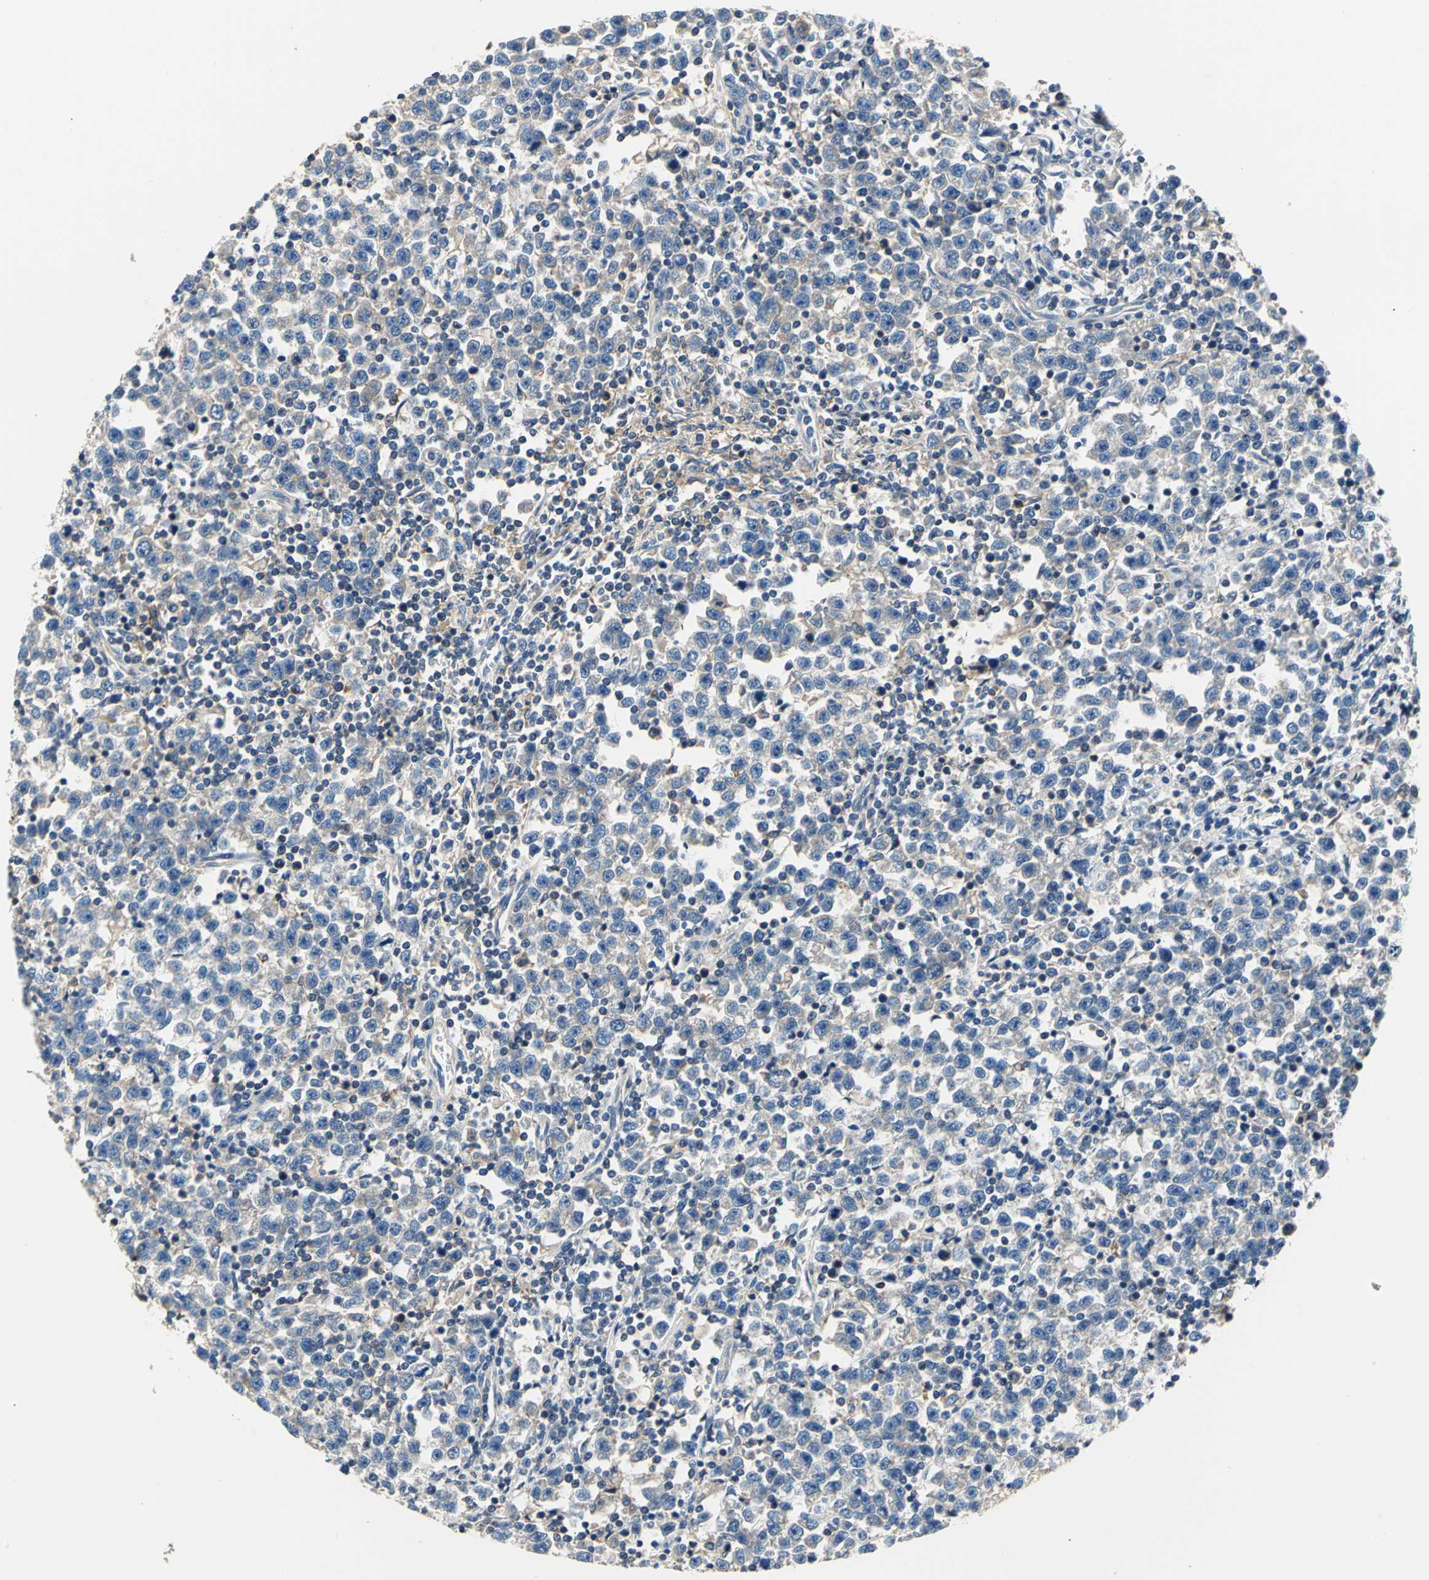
{"staining": {"intensity": "moderate", "quantity": ">75%", "location": "cytoplasmic/membranous"}, "tissue": "testis cancer", "cell_type": "Tumor cells", "image_type": "cancer", "snomed": [{"axis": "morphology", "description": "Seminoma, NOS"}, {"axis": "topography", "description": "Testis"}], "caption": "Immunohistochemistry (IHC) (DAB) staining of human testis cancer exhibits moderate cytoplasmic/membranous protein positivity in about >75% of tumor cells. The staining is performed using DAB (3,3'-diaminobenzidine) brown chromogen to label protein expression. The nuclei are counter-stained blue using hematoxylin.", "gene": "DDX3Y", "patient": {"sex": "male", "age": 43}}